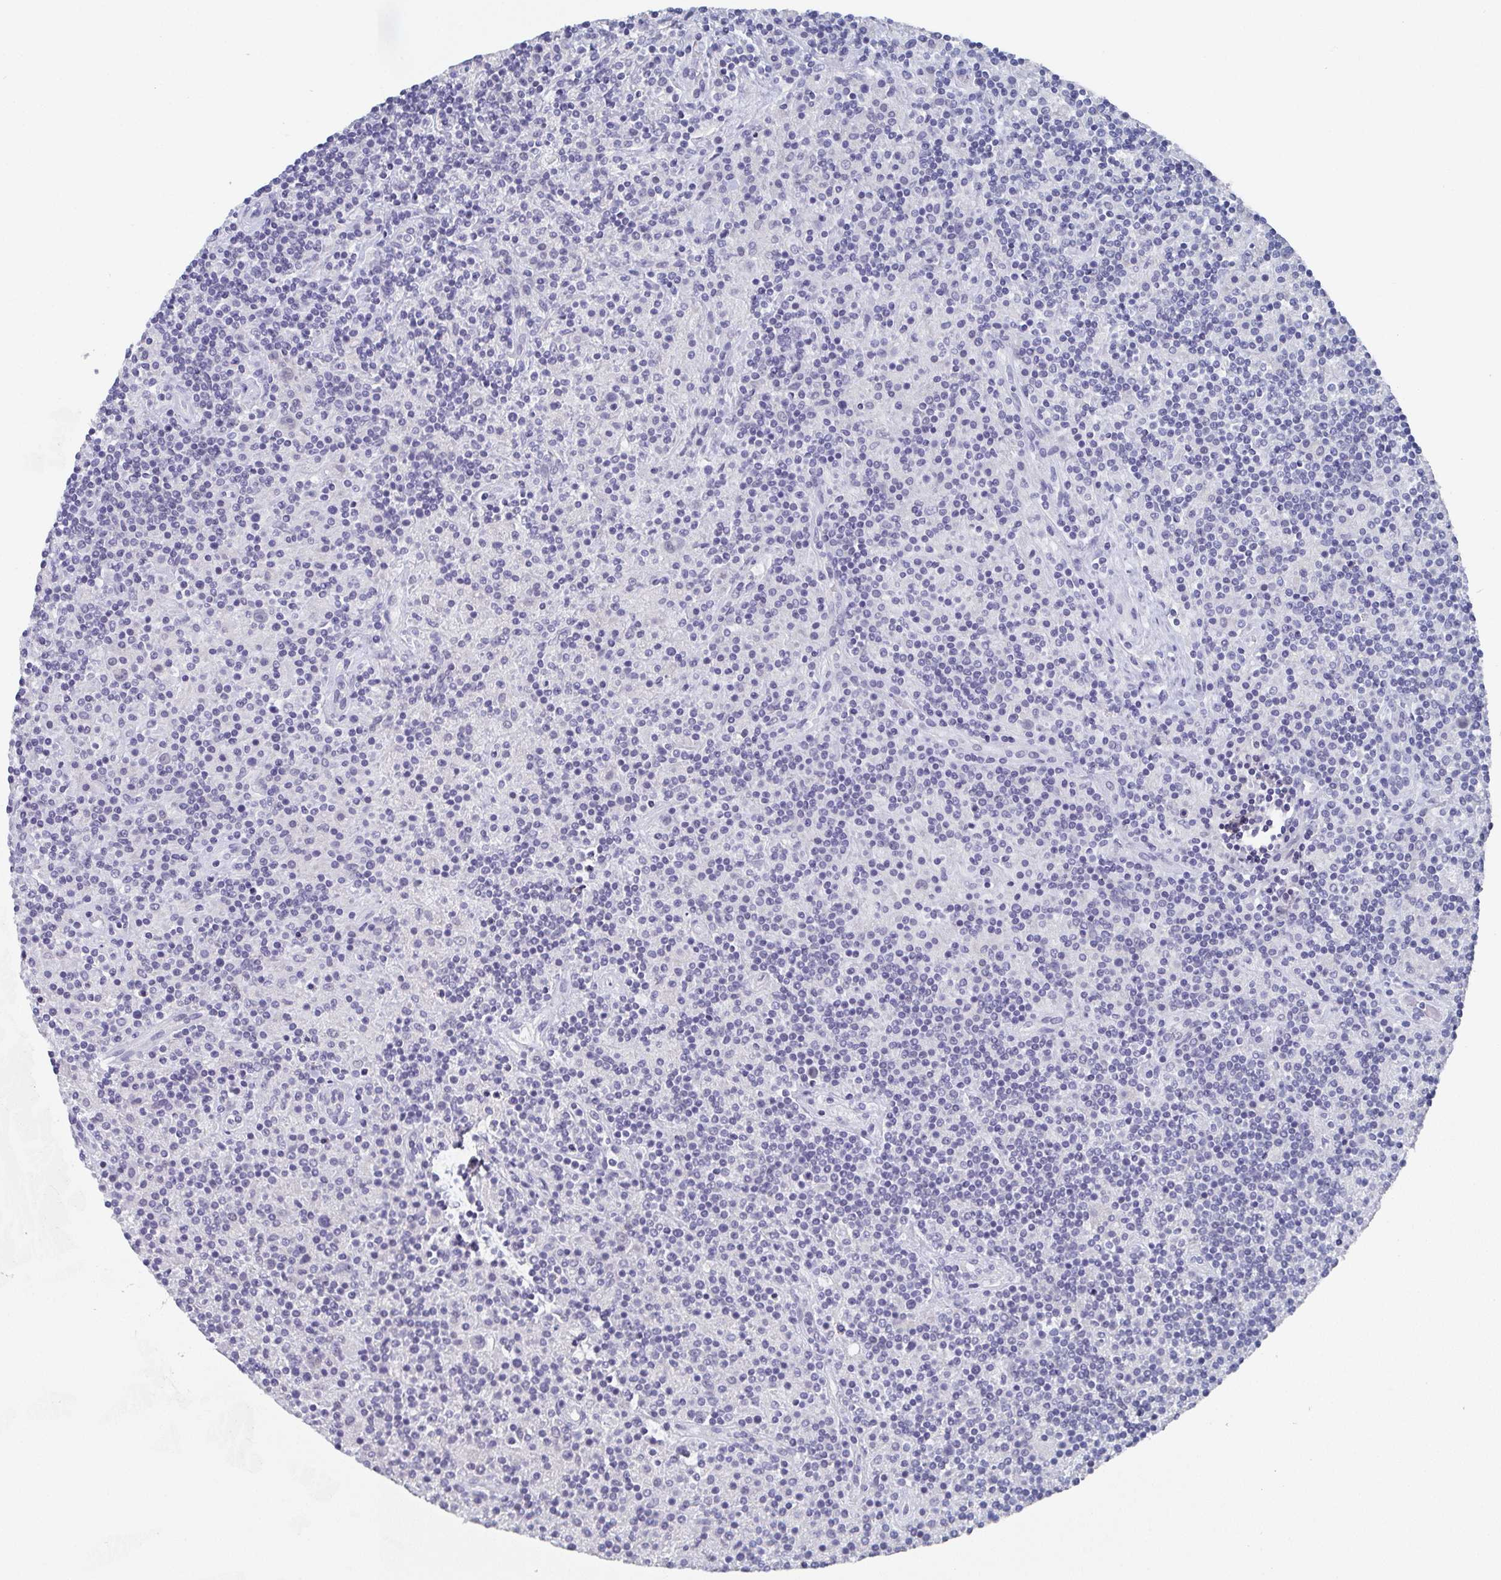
{"staining": {"intensity": "negative", "quantity": "none", "location": "none"}, "tissue": "lymphoma", "cell_type": "Tumor cells", "image_type": "cancer", "snomed": [{"axis": "morphology", "description": "Hodgkin's disease, NOS"}, {"axis": "topography", "description": "Lymph node"}], "caption": "The photomicrograph demonstrates no significant staining in tumor cells of lymphoma.", "gene": "DYDC2", "patient": {"sex": "male", "age": 70}}